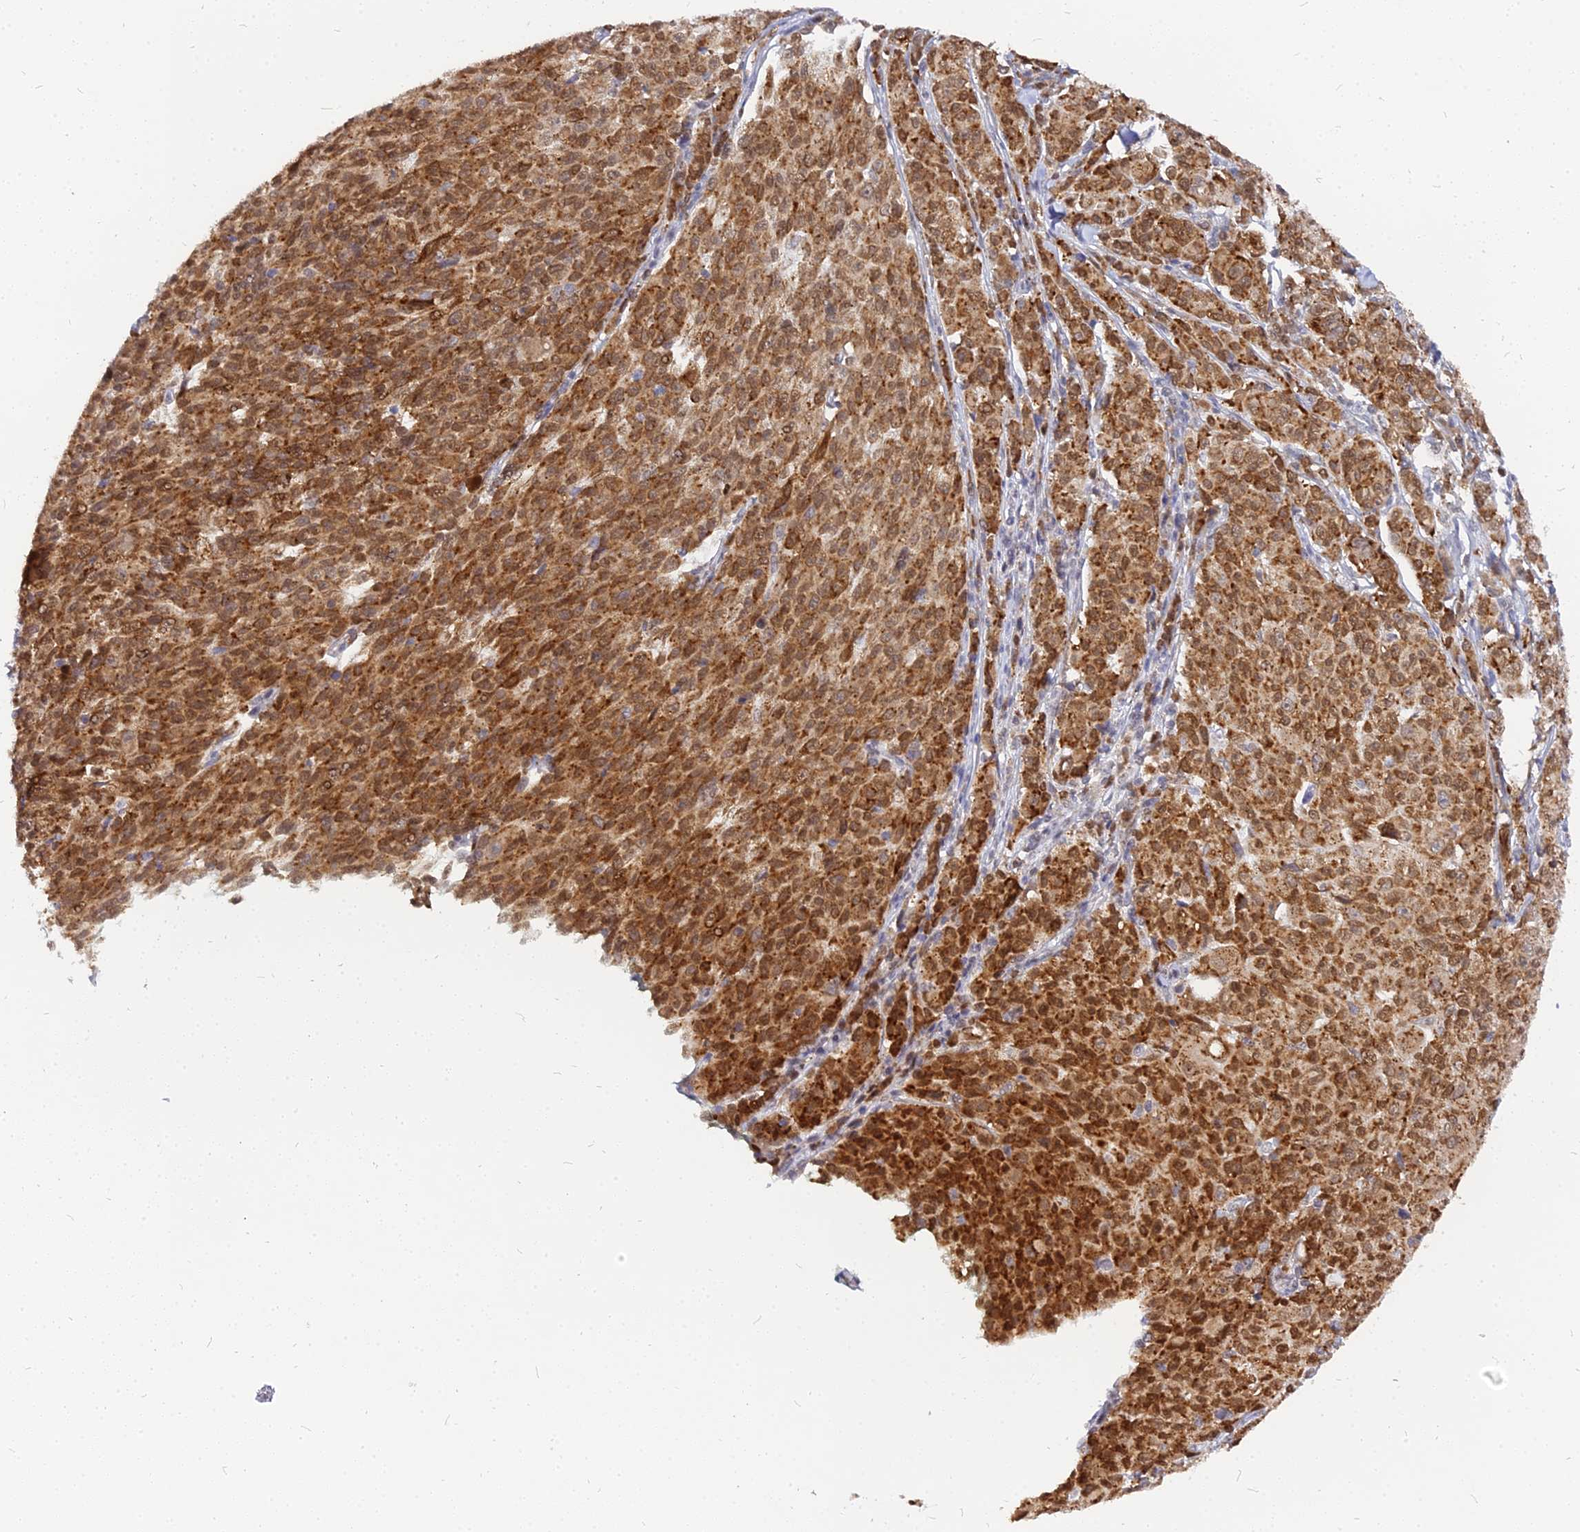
{"staining": {"intensity": "strong", "quantity": ">75%", "location": "cytoplasmic/membranous,nuclear"}, "tissue": "melanoma", "cell_type": "Tumor cells", "image_type": "cancer", "snomed": [{"axis": "morphology", "description": "Malignant melanoma, NOS"}, {"axis": "topography", "description": "Skin"}], "caption": "This is a micrograph of IHC staining of melanoma, which shows strong positivity in the cytoplasmic/membranous and nuclear of tumor cells.", "gene": "RNF121", "patient": {"sex": "female", "age": 52}}